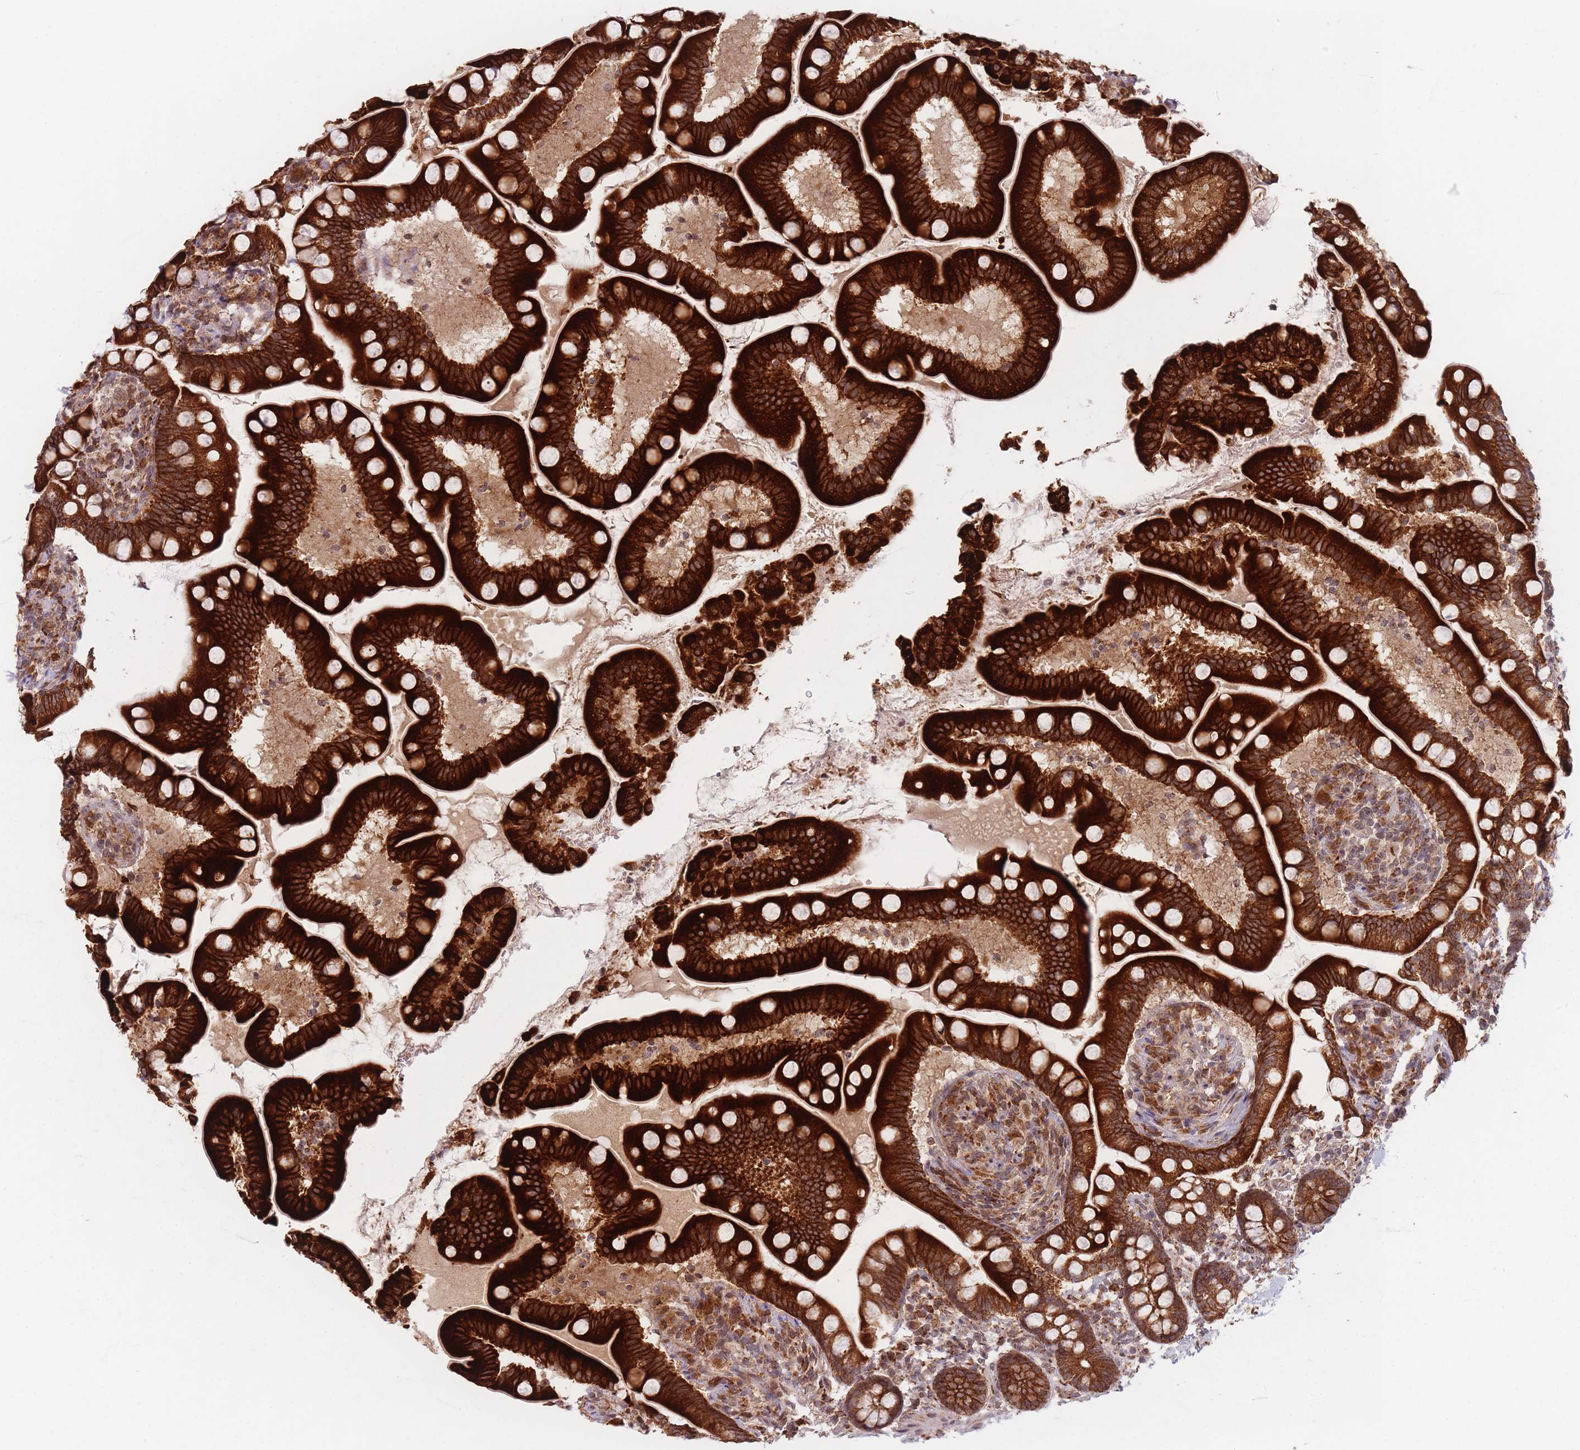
{"staining": {"intensity": "strong", "quantity": ">75%", "location": "cytoplasmic/membranous"}, "tissue": "small intestine", "cell_type": "Glandular cells", "image_type": "normal", "snomed": [{"axis": "morphology", "description": "Normal tissue, NOS"}, {"axis": "topography", "description": "Small intestine"}], "caption": "IHC histopathology image of normal human small intestine stained for a protein (brown), which displays high levels of strong cytoplasmic/membranous expression in about >75% of glandular cells.", "gene": "RADX", "patient": {"sex": "female", "age": 64}}